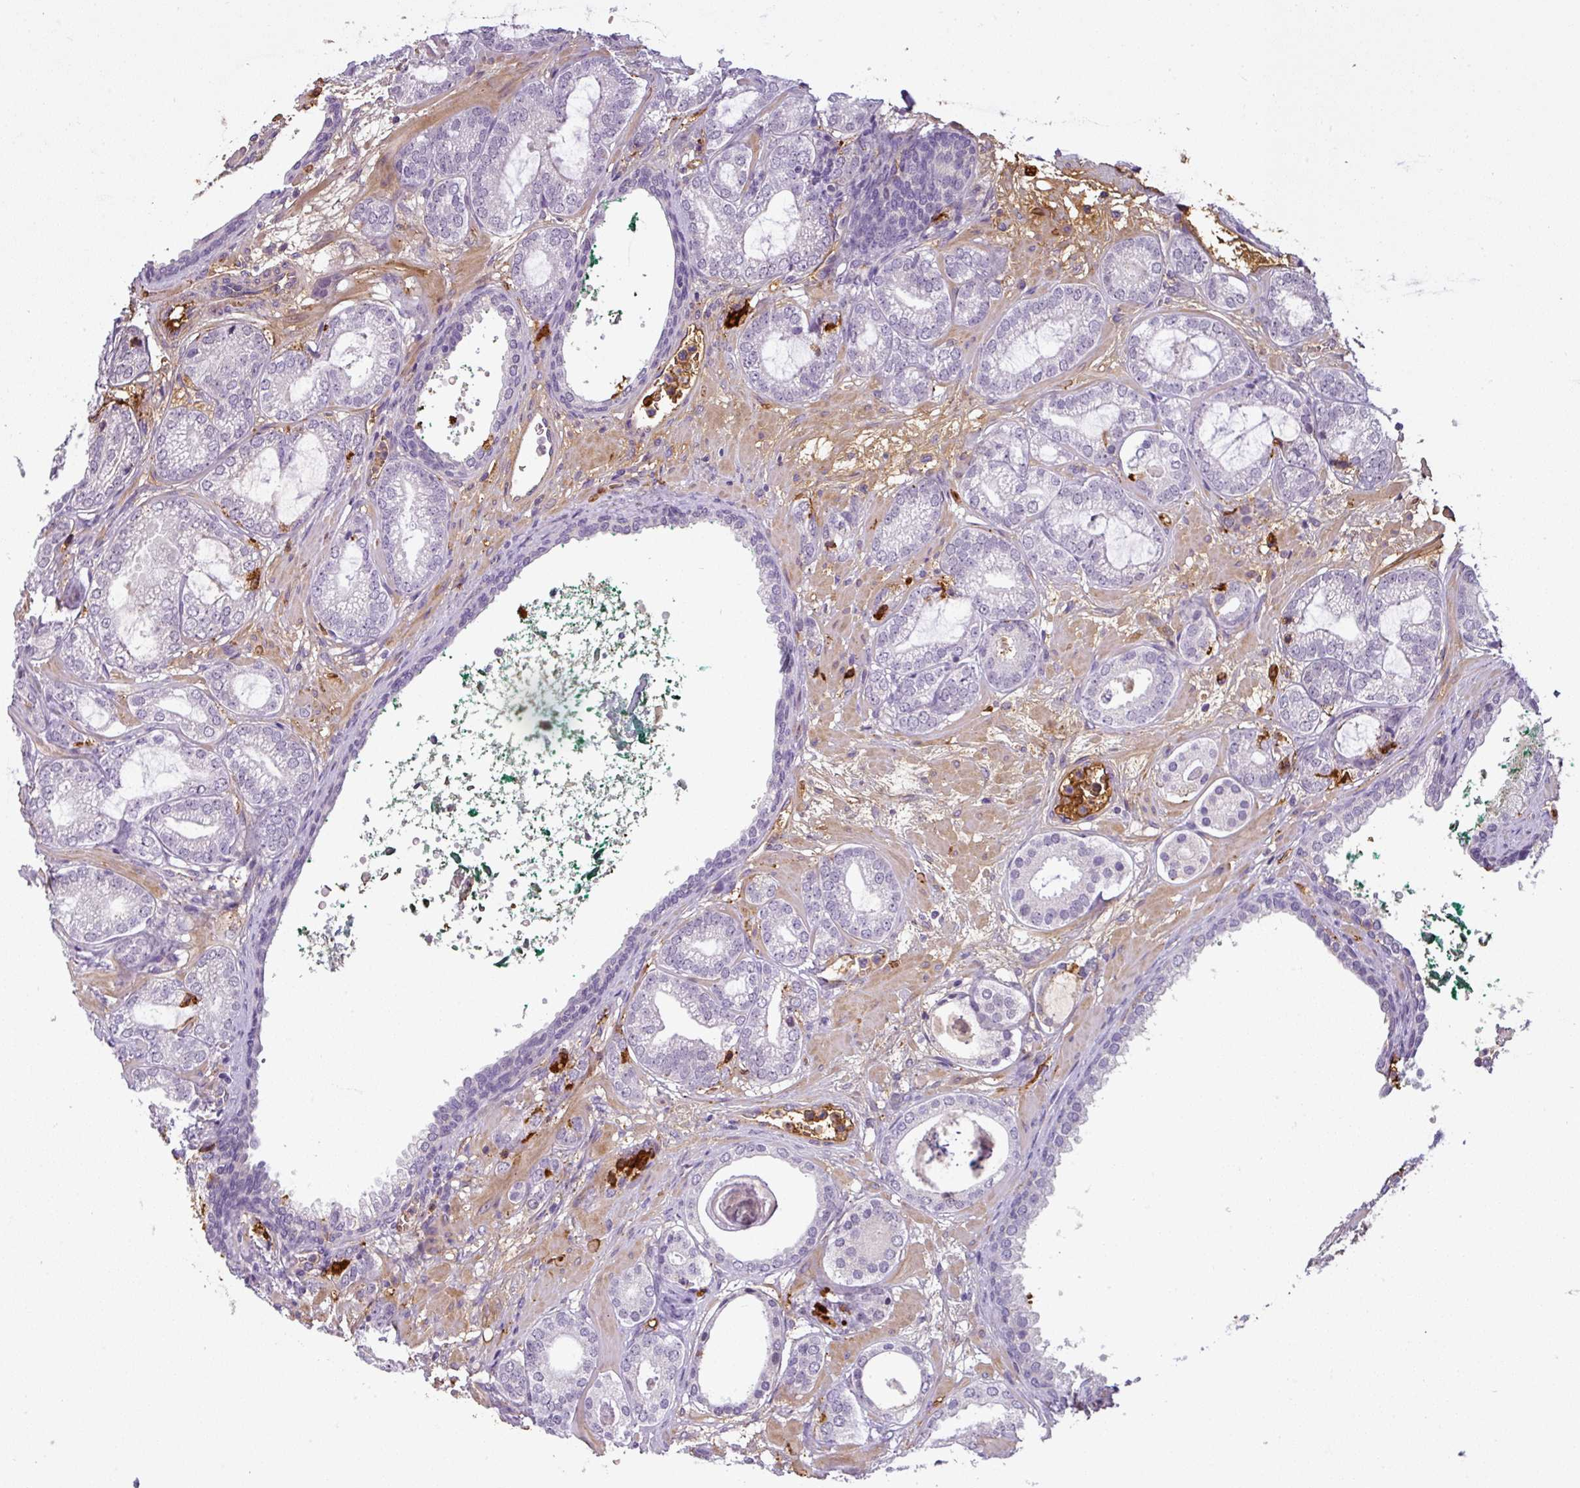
{"staining": {"intensity": "negative", "quantity": "none", "location": "none"}, "tissue": "prostate cancer", "cell_type": "Tumor cells", "image_type": "cancer", "snomed": [{"axis": "morphology", "description": "Adenocarcinoma, High grade"}, {"axis": "topography", "description": "Prostate"}], "caption": "IHC histopathology image of human prostate cancer (adenocarcinoma (high-grade)) stained for a protein (brown), which shows no staining in tumor cells.", "gene": "APOC1", "patient": {"sex": "male", "age": 60}}